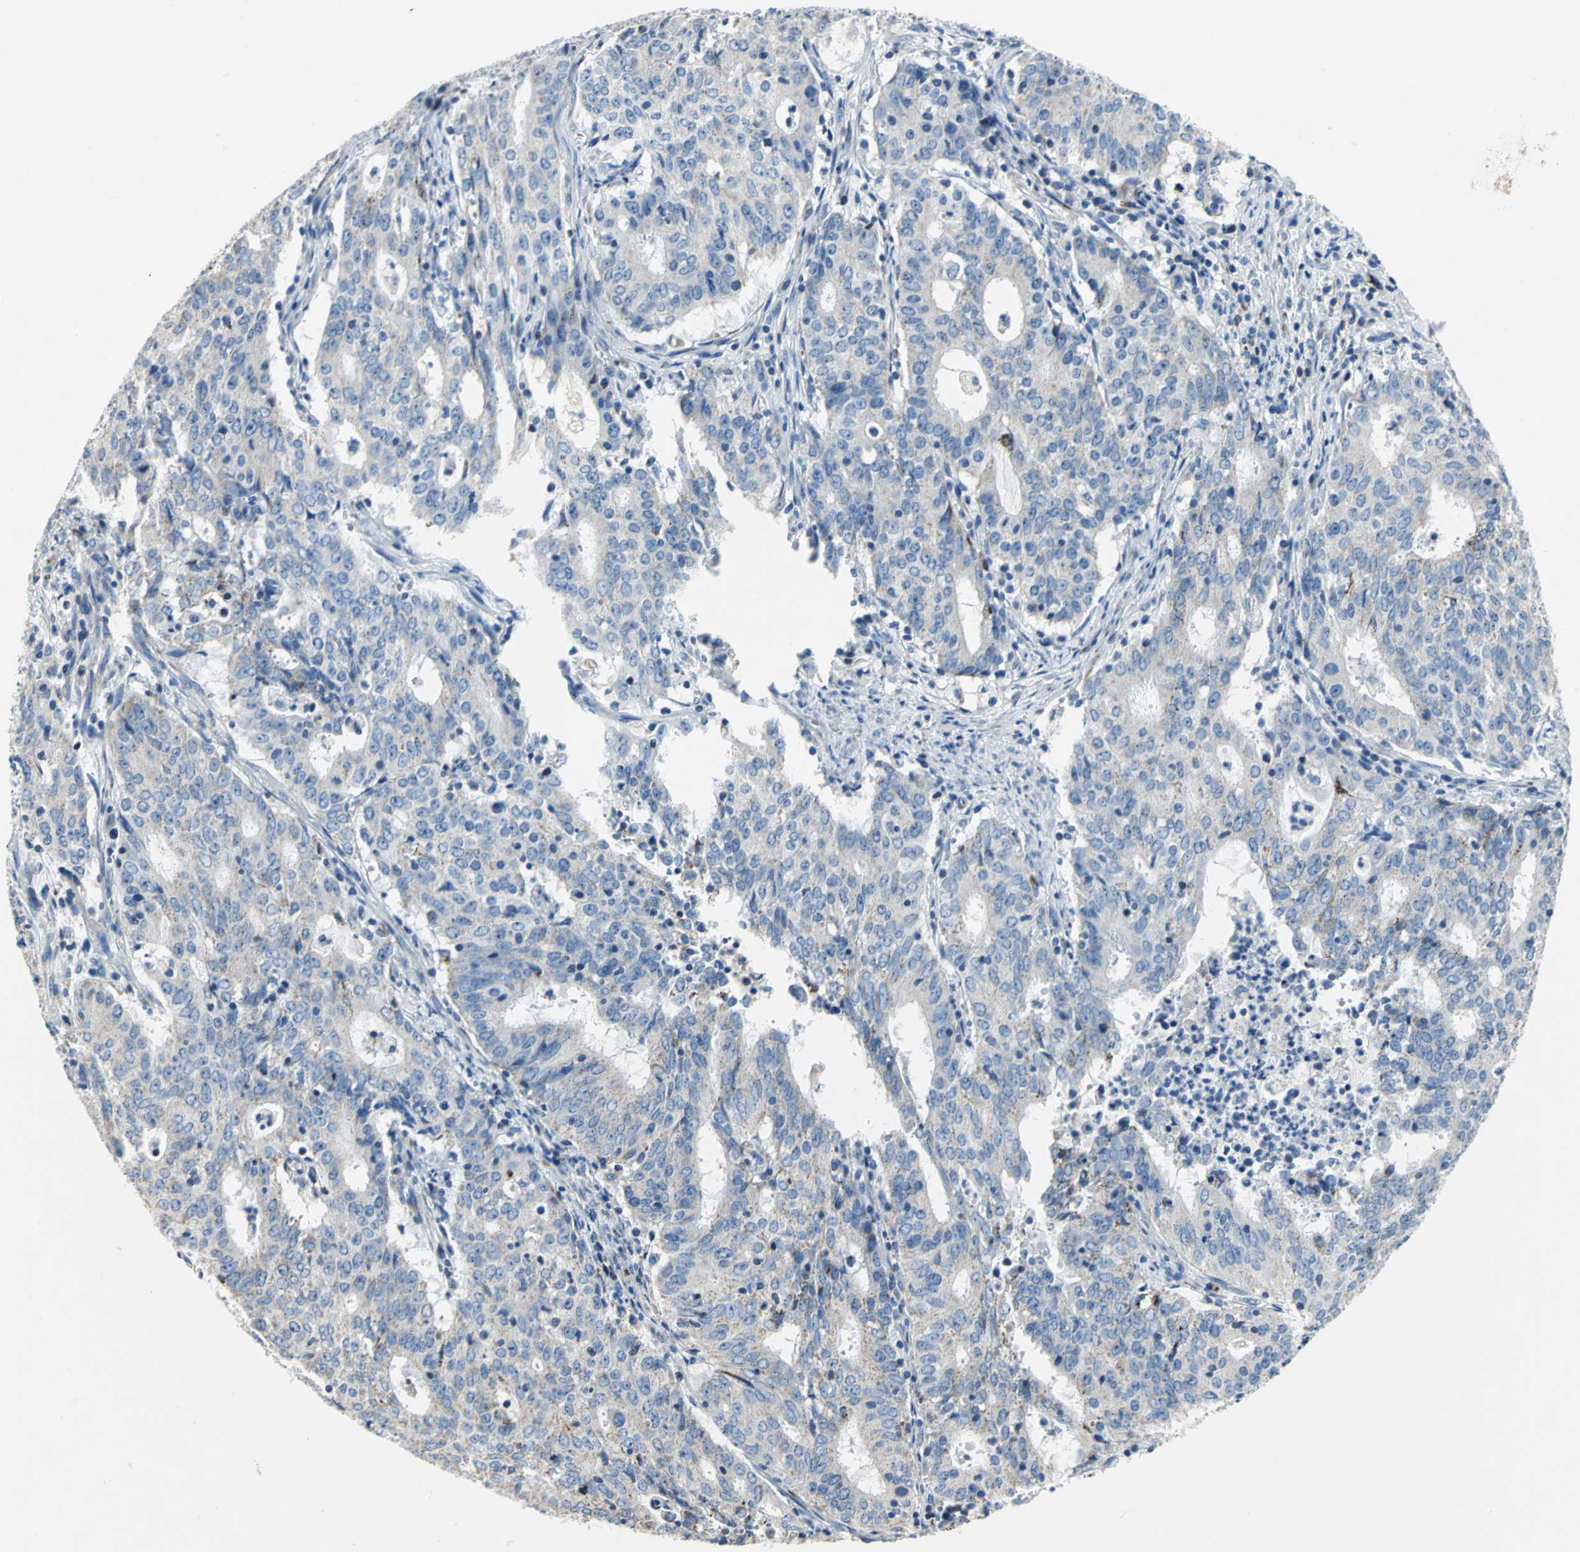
{"staining": {"intensity": "moderate", "quantity": ">75%", "location": "cytoplasmic/membranous"}, "tissue": "cervical cancer", "cell_type": "Tumor cells", "image_type": "cancer", "snomed": [{"axis": "morphology", "description": "Adenocarcinoma, NOS"}, {"axis": "topography", "description": "Cervix"}], "caption": "Moderate cytoplasmic/membranous protein staining is seen in about >75% of tumor cells in cervical cancer (adenocarcinoma). (brown staining indicates protein expression, while blue staining denotes nuclei).", "gene": "IFI6", "patient": {"sex": "female", "age": 44}}